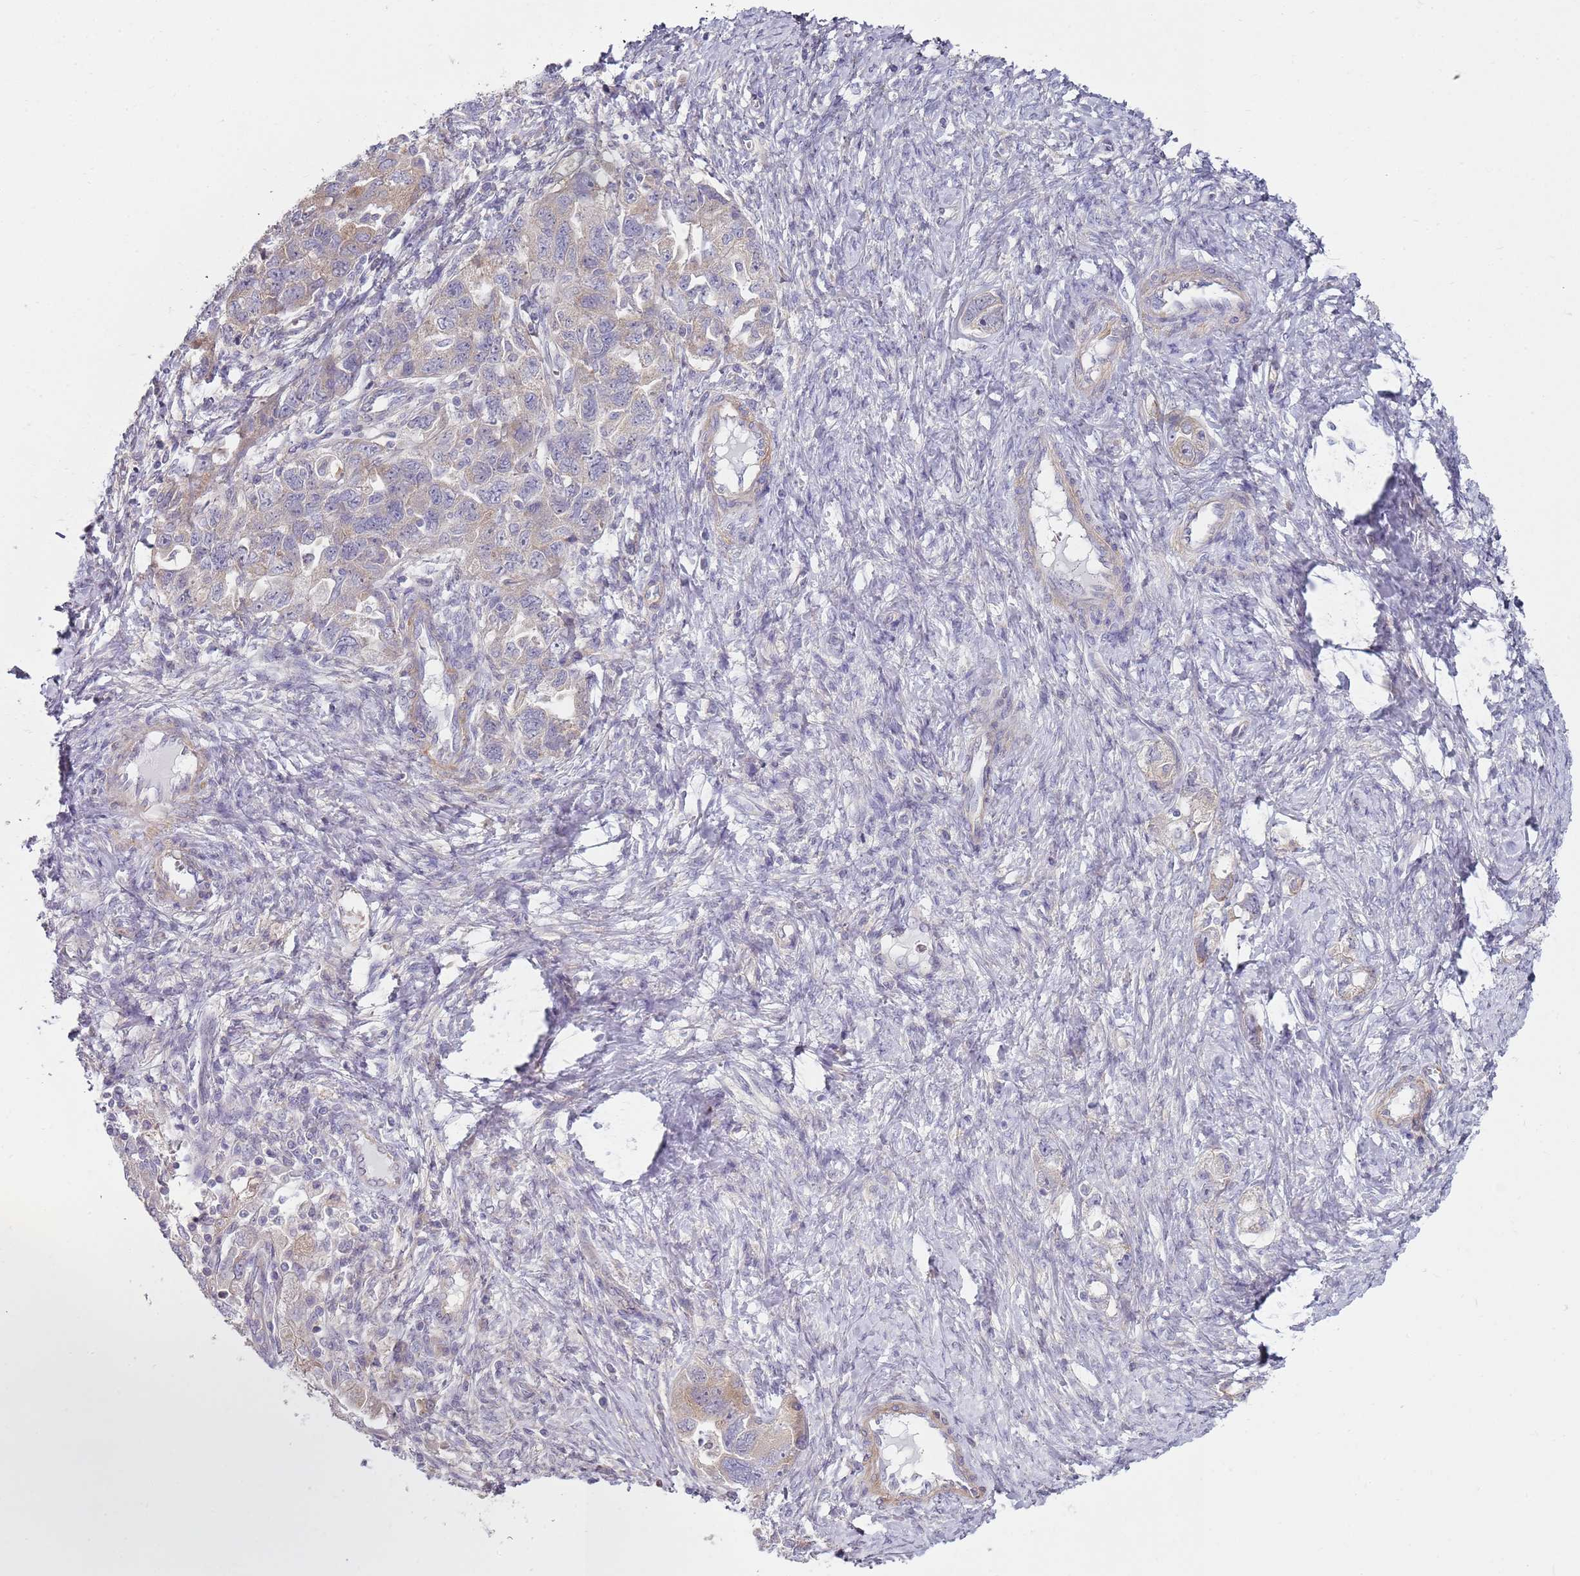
{"staining": {"intensity": "weak", "quantity": "<25%", "location": "cytoplasmic/membranous"}, "tissue": "ovarian cancer", "cell_type": "Tumor cells", "image_type": "cancer", "snomed": [{"axis": "morphology", "description": "Carcinoma, NOS"}, {"axis": "morphology", "description": "Cystadenocarcinoma, serous, NOS"}, {"axis": "topography", "description": "Ovary"}], "caption": "Tumor cells are negative for brown protein staining in ovarian cancer (carcinoma).", "gene": "SLC26A6", "patient": {"sex": "female", "age": 69}}